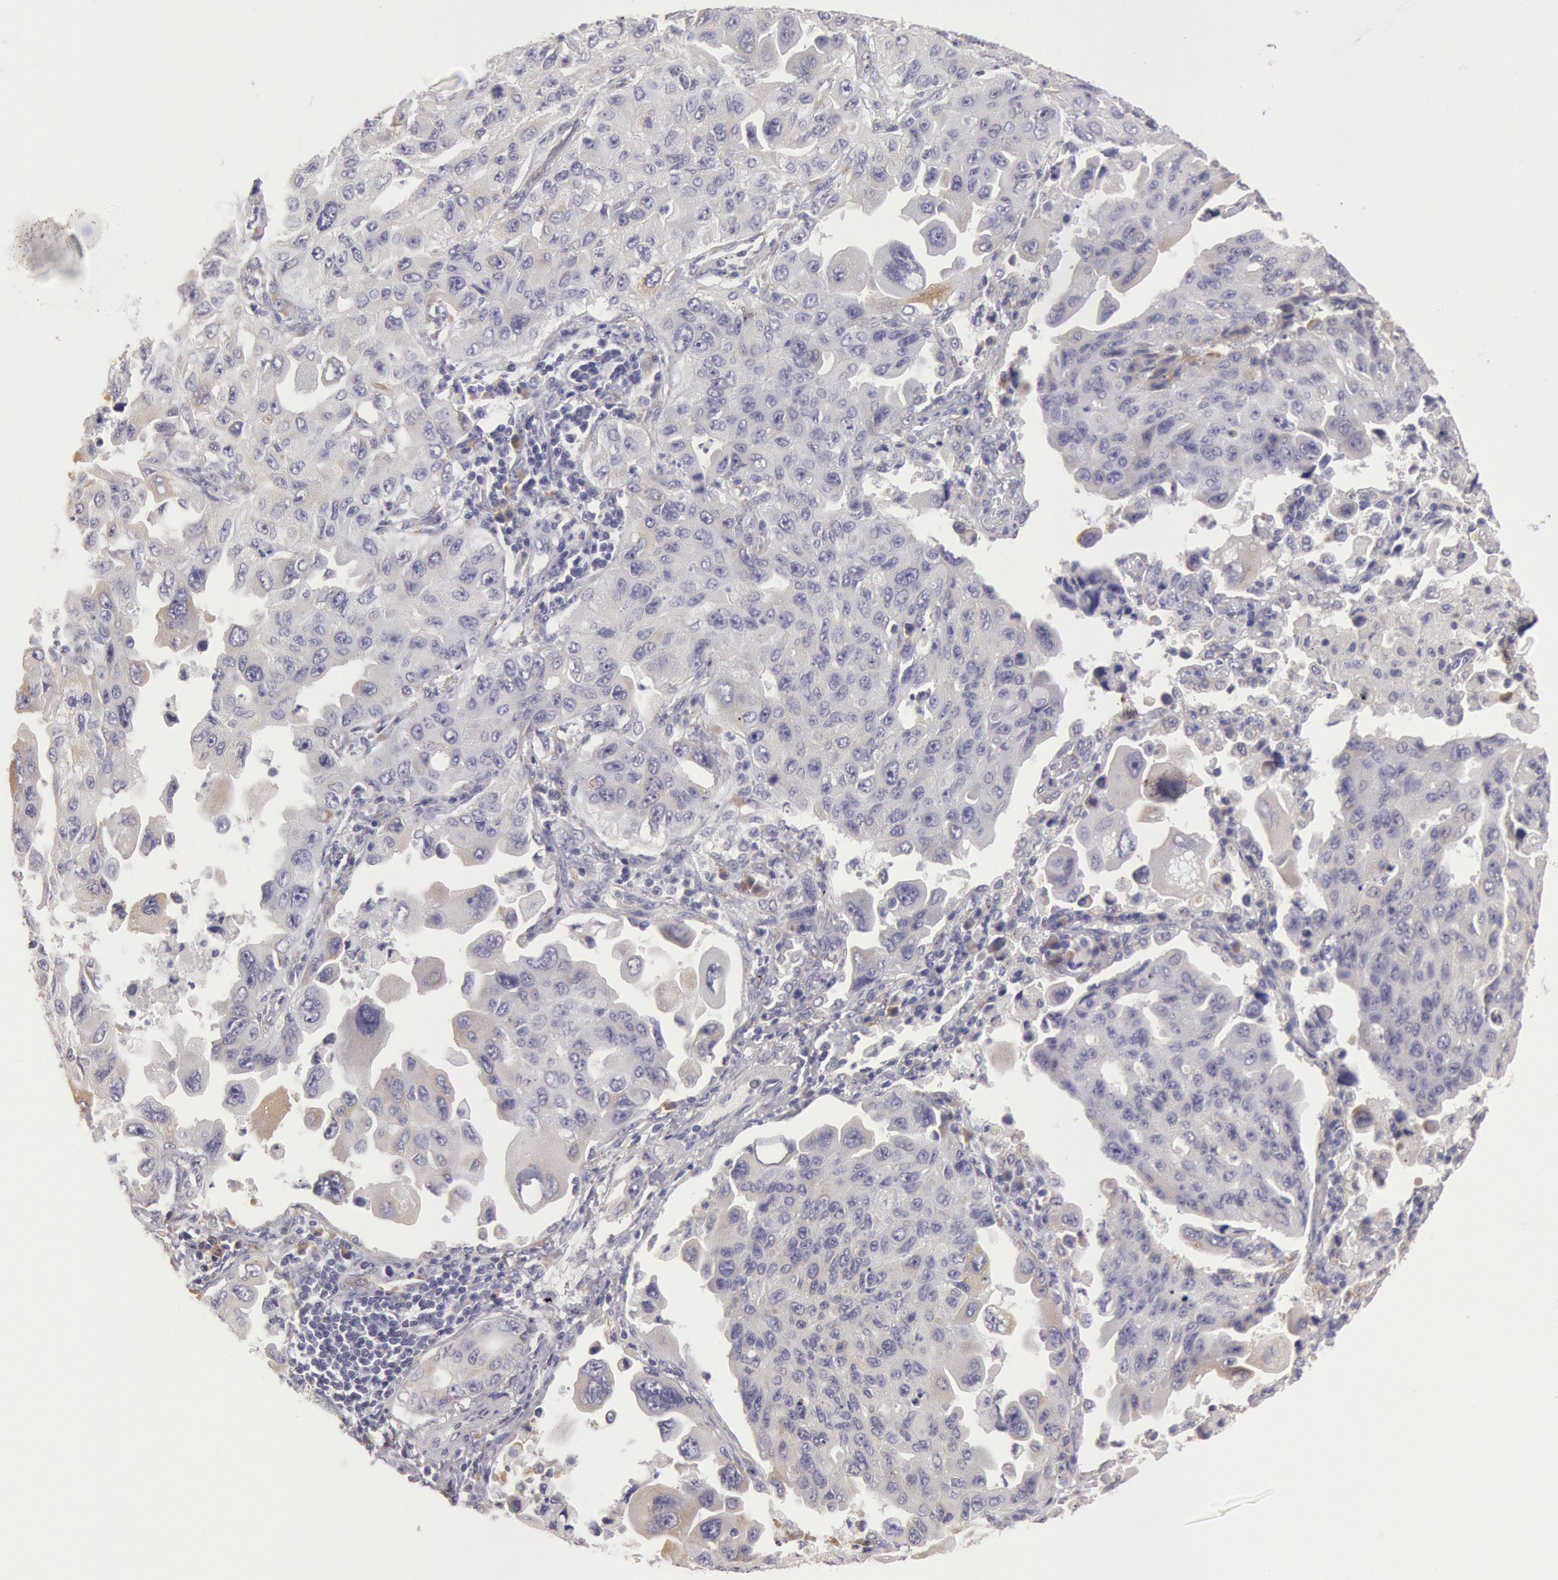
{"staining": {"intensity": "negative", "quantity": "none", "location": "none"}, "tissue": "lung cancer", "cell_type": "Tumor cells", "image_type": "cancer", "snomed": [{"axis": "morphology", "description": "Adenocarcinoma, NOS"}, {"axis": "topography", "description": "Lung"}], "caption": "Immunohistochemistry of human adenocarcinoma (lung) reveals no positivity in tumor cells.", "gene": "CIDEB", "patient": {"sex": "male", "age": 64}}